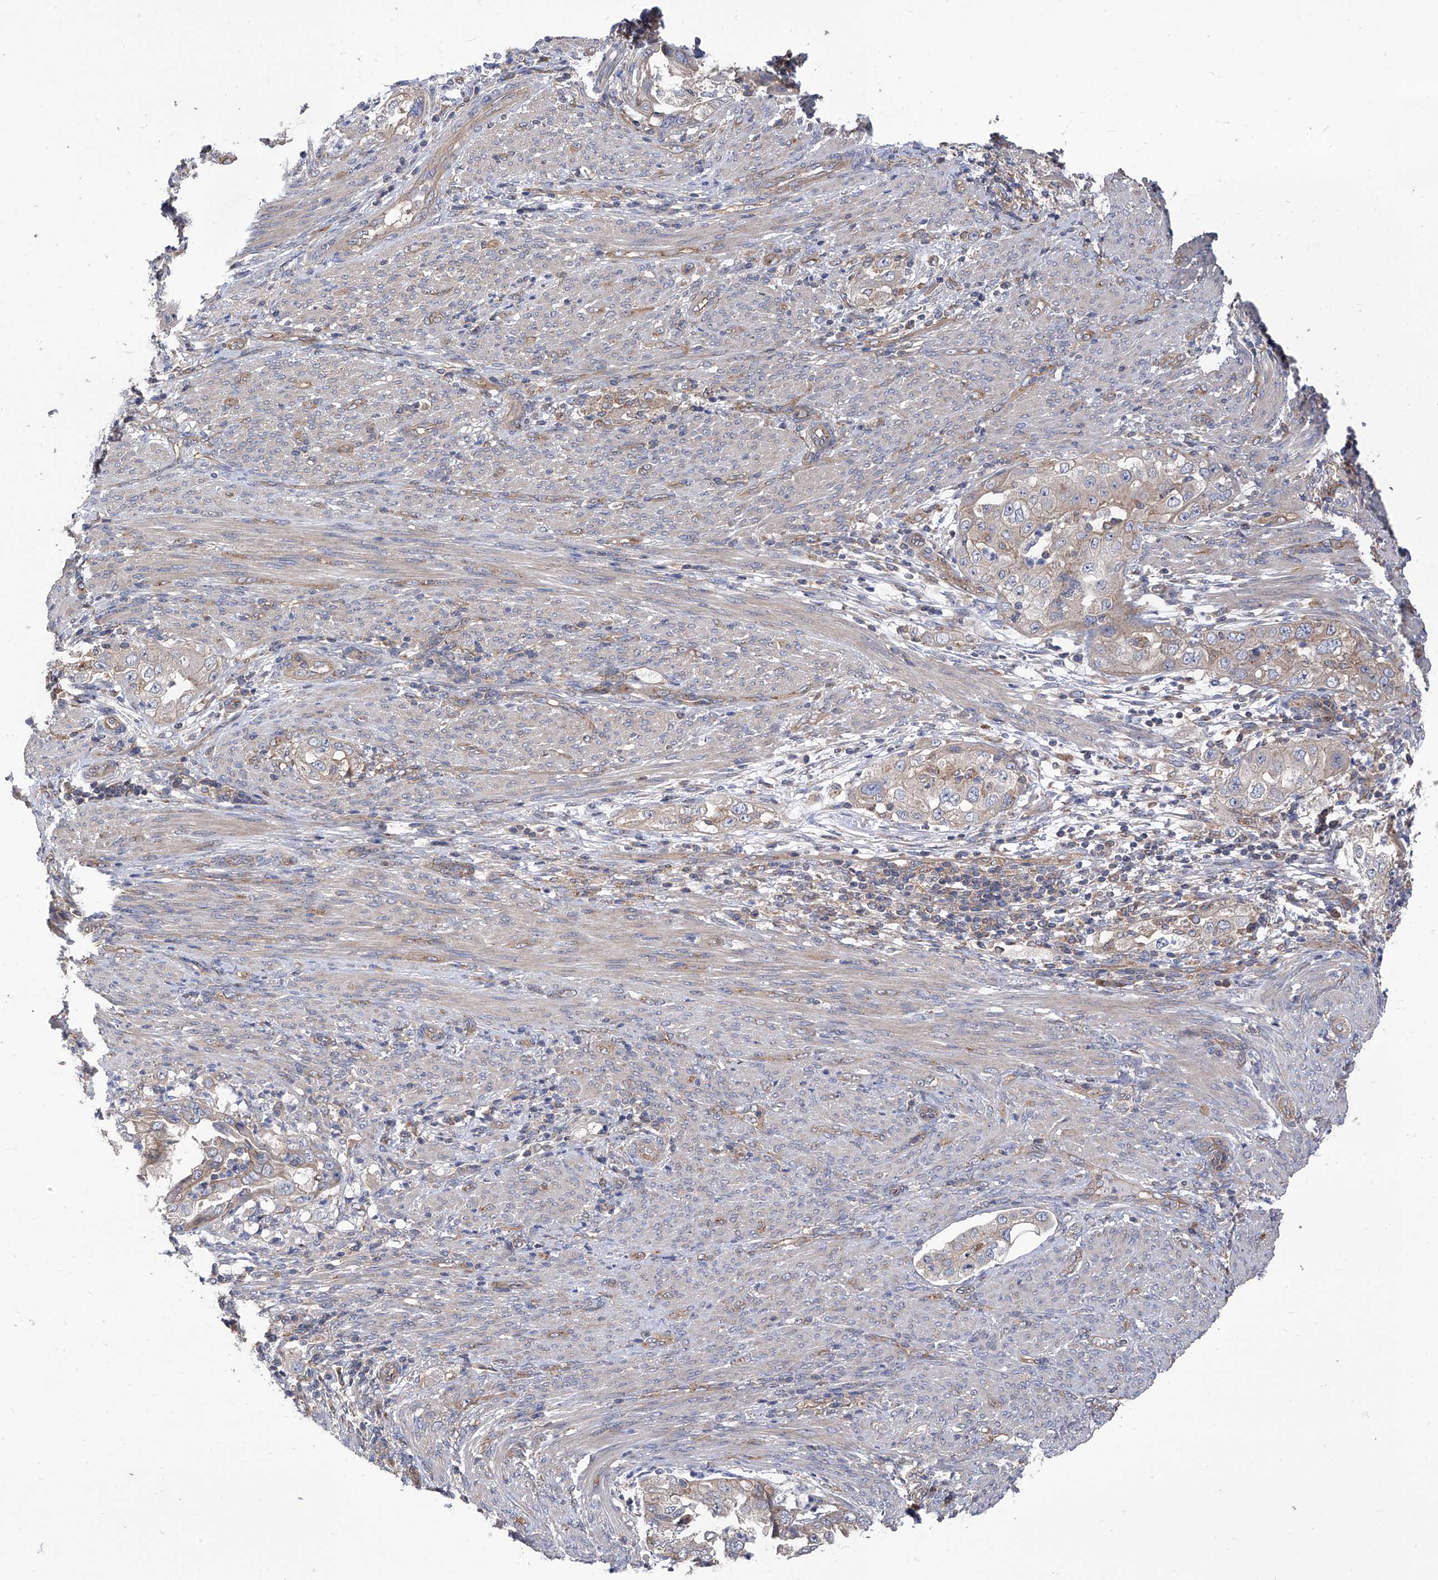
{"staining": {"intensity": "weak", "quantity": "<25%", "location": "cytoplasmic/membranous"}, "tissue": "endometrial cancer", "cell_type": "Tumor cells", "image_type": "cancer", "snomed": [{"axis": "morphology", "description": "Adenocarcinoma, NOS"}, {"axis": "topography", "description": "Endometrium"}], "caption": "Human endometrial cancer stained for a protein using immunohistochemistry (IHC) reveals no positivity in tumor cells.", "gene": "TJAP1", "patient": {"sex": "female", "age": 85}}